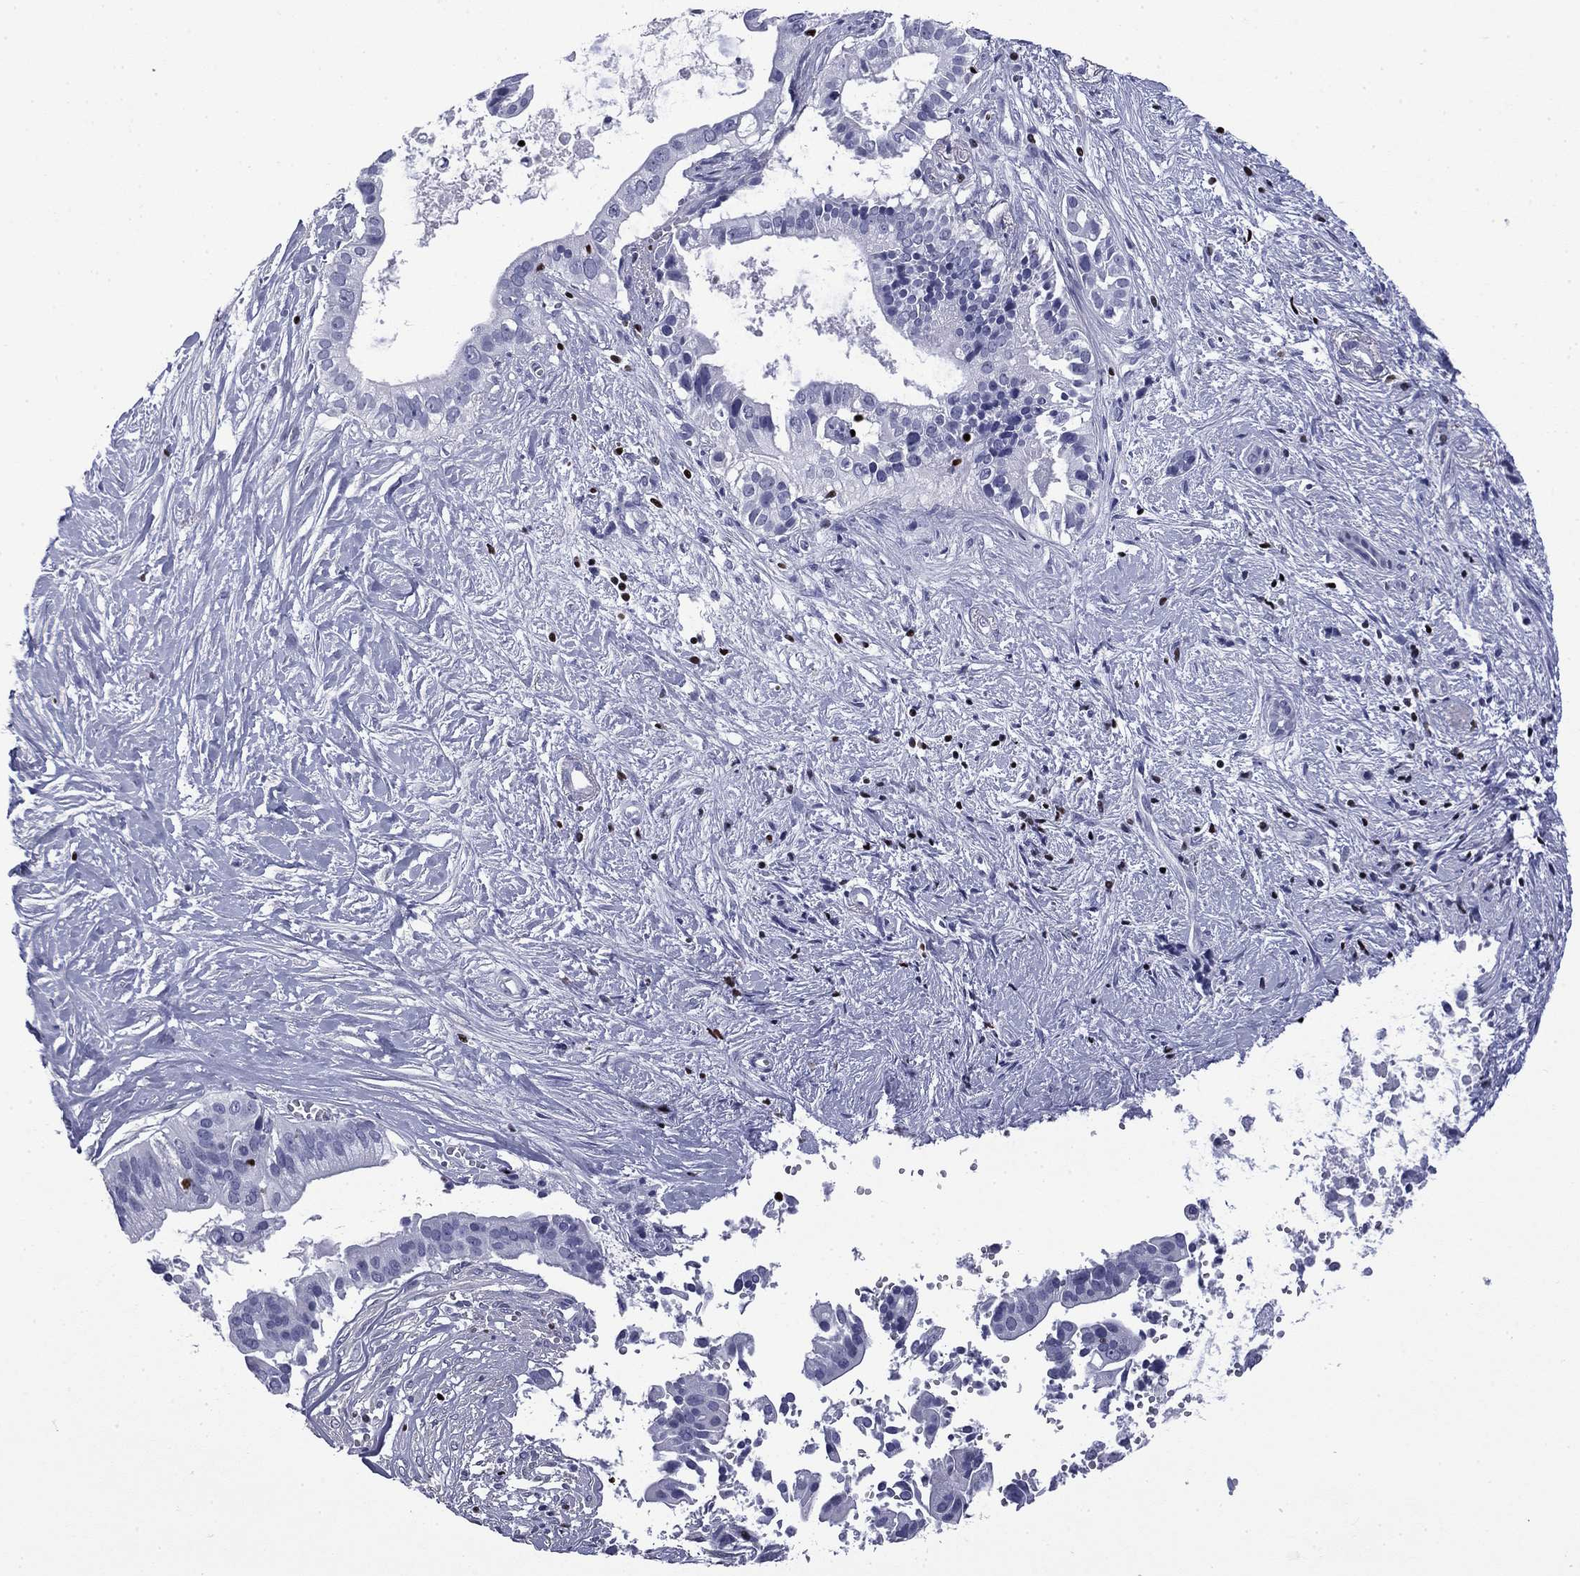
{"staining": {"intensity": "negative", "quantity": "none", "location": "none"}, "tissue": "pancreatic cancer", "cell_type": "Tumor cells", "image_type": "cancer", "snomed": [{"axis": "morphology", "description": "Adenocarcinoma, NOS"}, {"axis": "topography", "description": "Pancreas"}], "caption": "Tumor cells are negative for brown protein staining in pancreatic cancer. (Stains: DAB IHC with hematoxylin counter stain, Microscopy: brightfield microscopy at high magnification).", "gene": "IKZF3", "patient": {"sex": "male", "age": 61}}